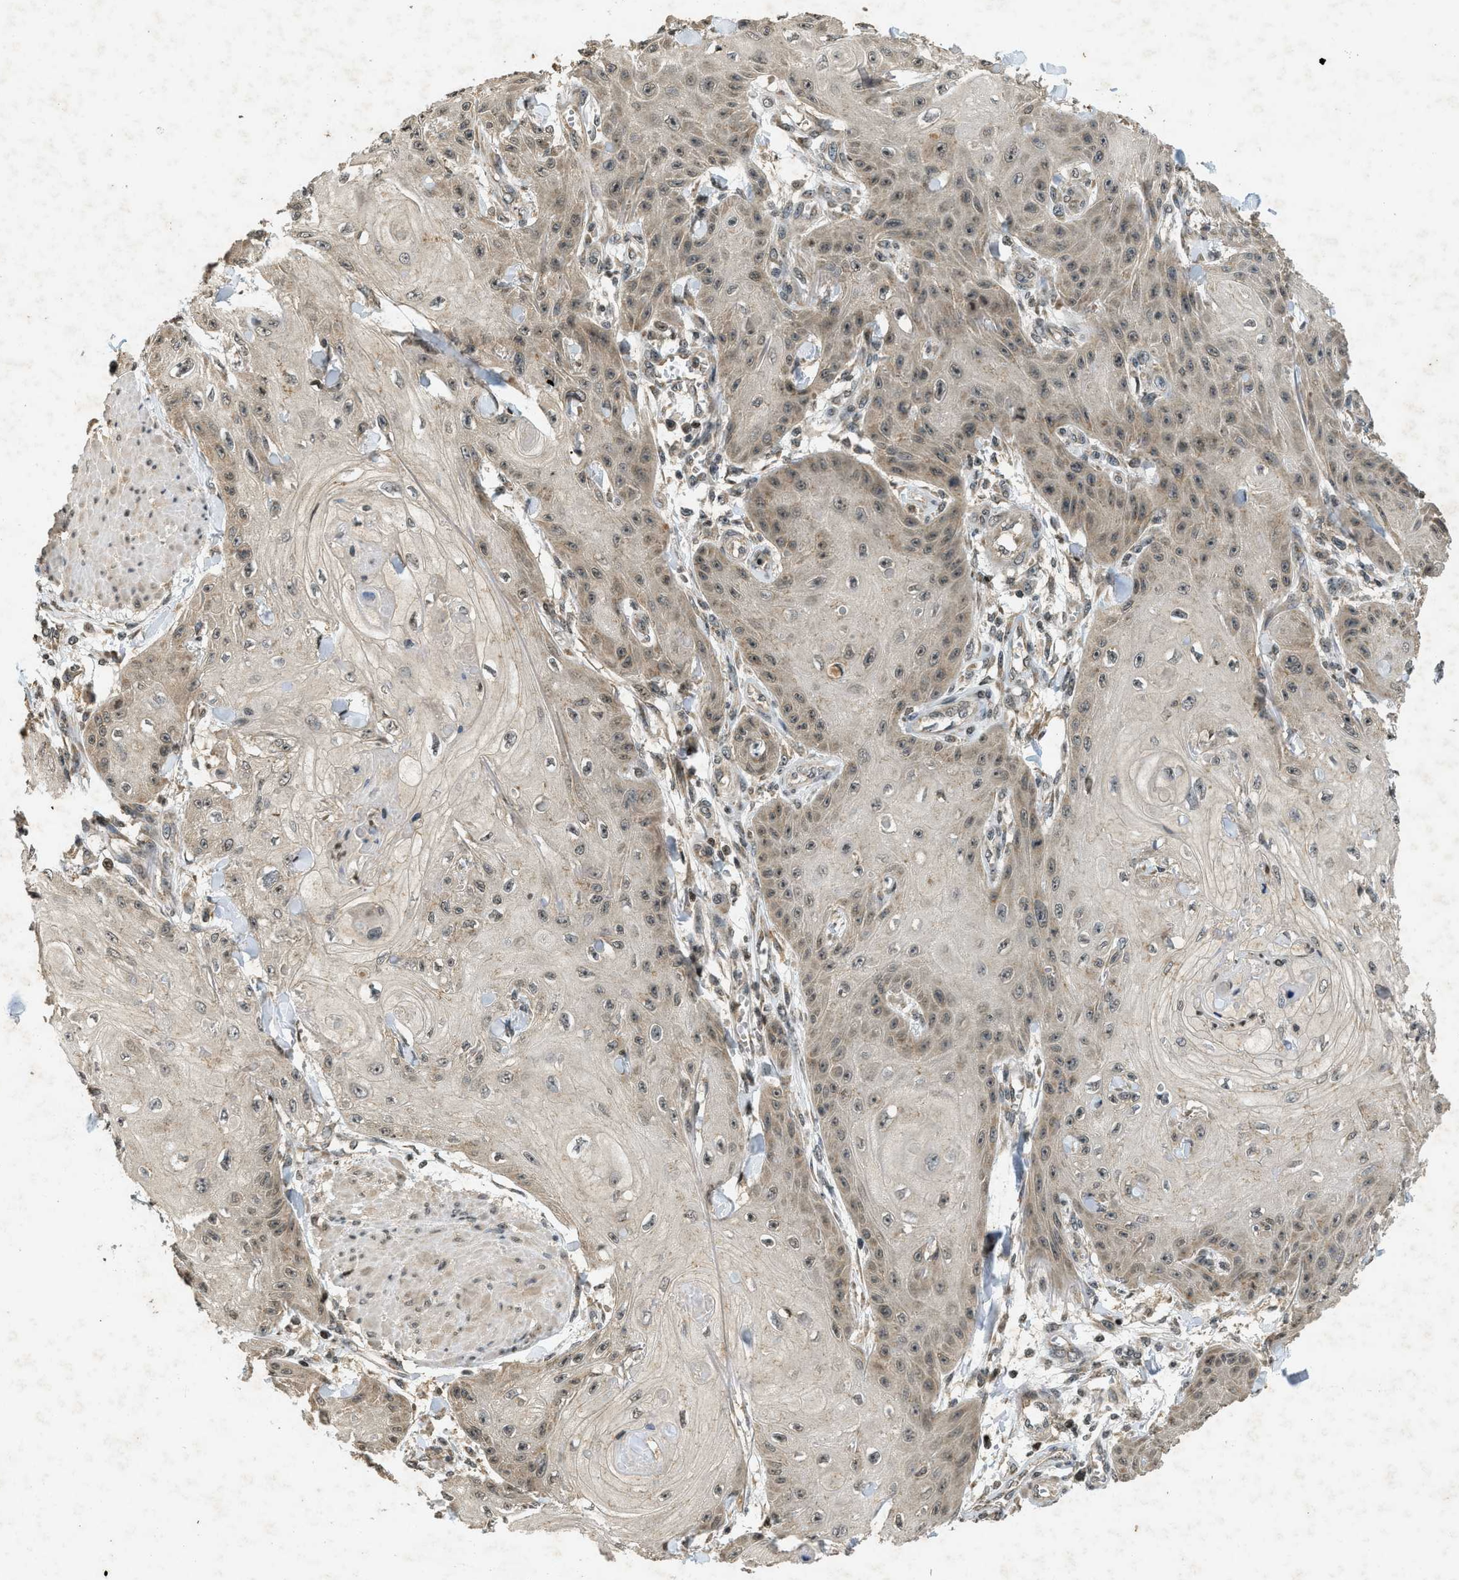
{"staining": {"intensity": "moderate", "quantity": "25%-75%", "location": "nuclear"}, "tissue": "skin cancer", "cell_type": "Tumor cells", "image_type": "cancer", "snomed": [{"axis": "morphology", "description": "Squamous cell carcinoma, NOS"}, {"axis": "topography", "description": "Skin"}], "caption": "Protein staining of skin cancer tissue reveals moderate nuclear positivity in approximately 25%-75% of tumor cells.", "gene": "SIAH1", "patient": {"sex": "male", "age": 74}}